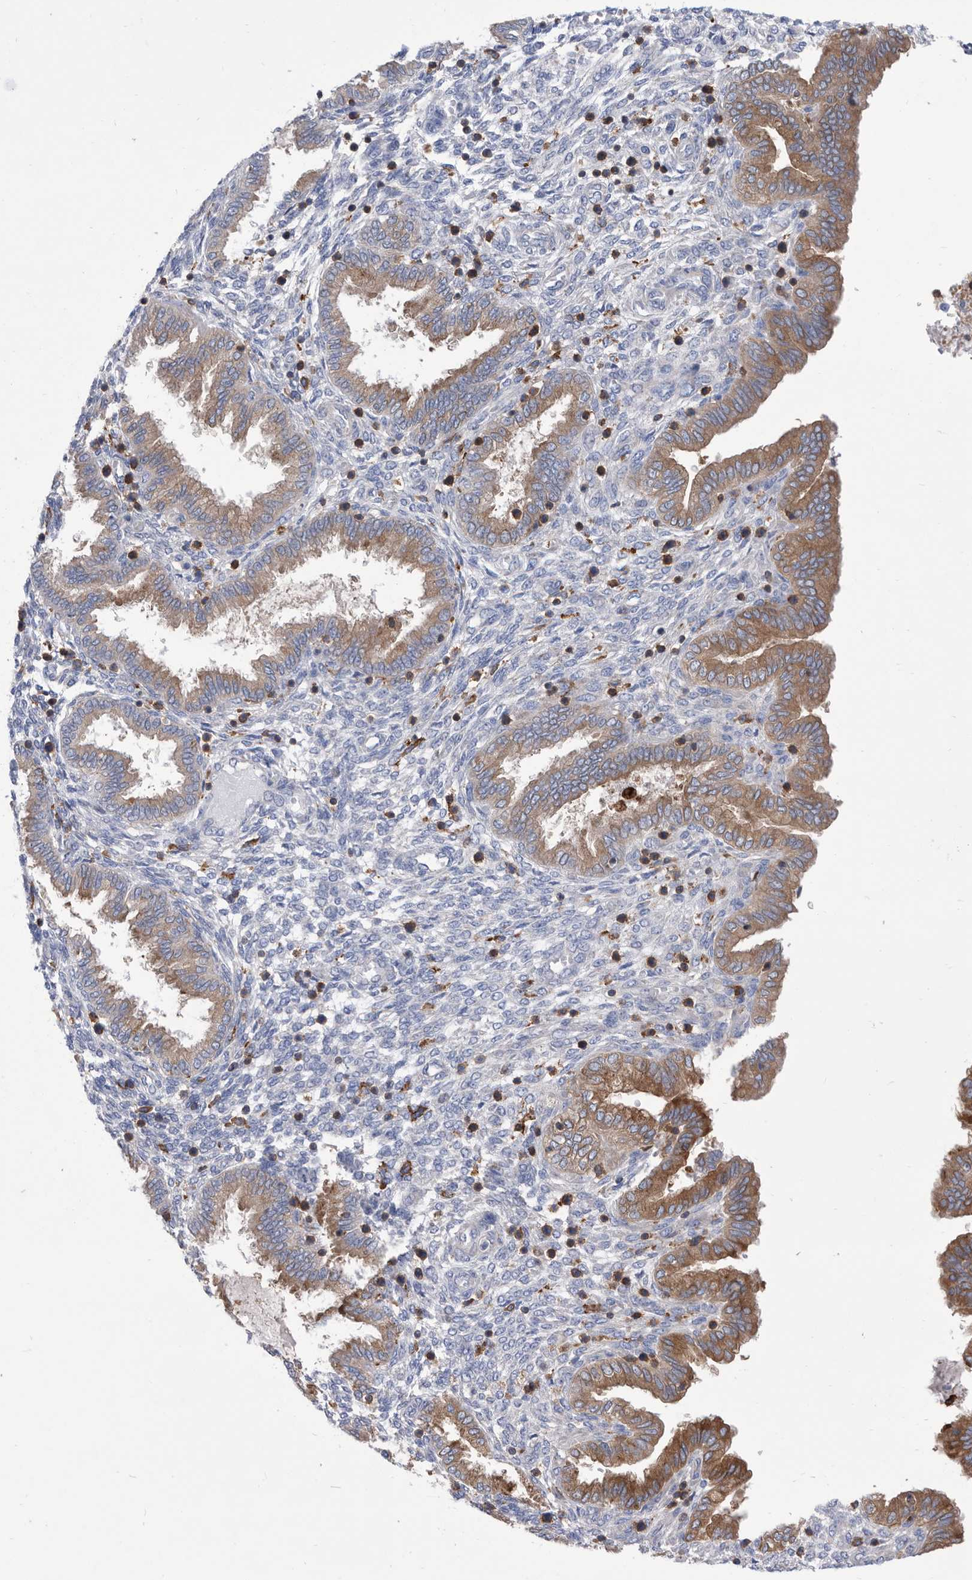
{"staining": {"intensity": "negative", "quantity": "none", "location": "none"}, "tissue": "endometrium", "cell_type": "Cells in endometrial stroma", "image_type": "normal", "snomed": [{"axis": "morphology", "description": "Normal tissue, NOS"}, {"axis": "topography", "description": "Endometrium"}], "caption": "Cells in endometrial stroma are negative for protein expression in unremarkable human endometrium. (Stains: DAB immunohistochemistry (IHC) with hematoxylin counter stain, Microscopy: brightfield microscopy at high magnification).", "gene": "SMG7", "patient": {"sex": "female", "age": 33}}